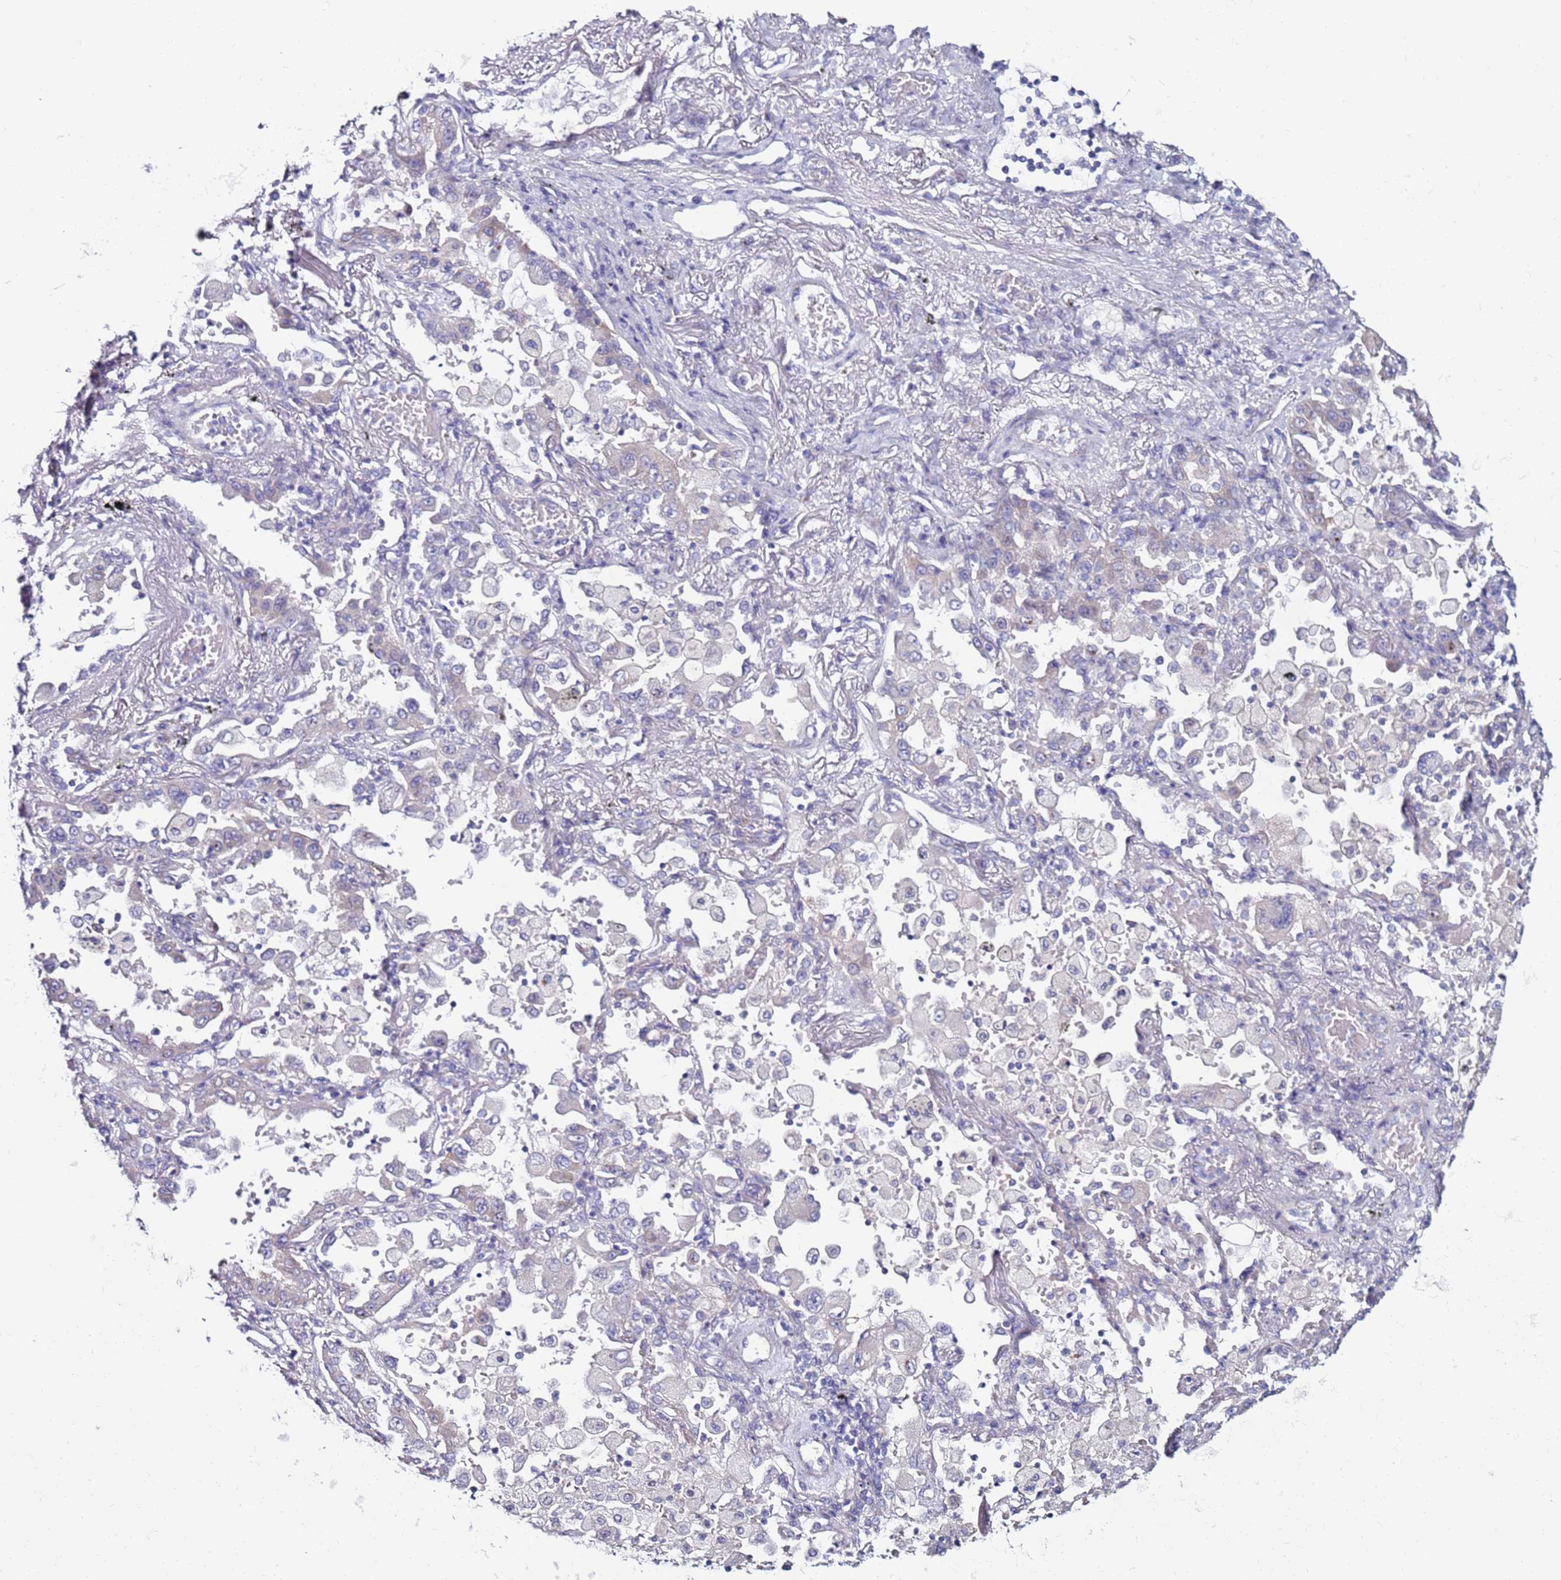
{"staining": {"intensity": "negative", "quantity": "none", "location": "none"}, "tissue": "lung cancer", "cell_type": "Tumor cells", "image_type": "cancer", "snomed": [{"axis": "morphology", "description": "Squamous cell carcinoma, NOS"}, {"axis": "topography", "description": "Lung"}], "caption": "Lung squamous cell carcinoma was stained to show a protein in brown. There is no significant positivity in tumor cells.", "gene": "GPN3", "patient": {"sex": "male", "age": 74}}